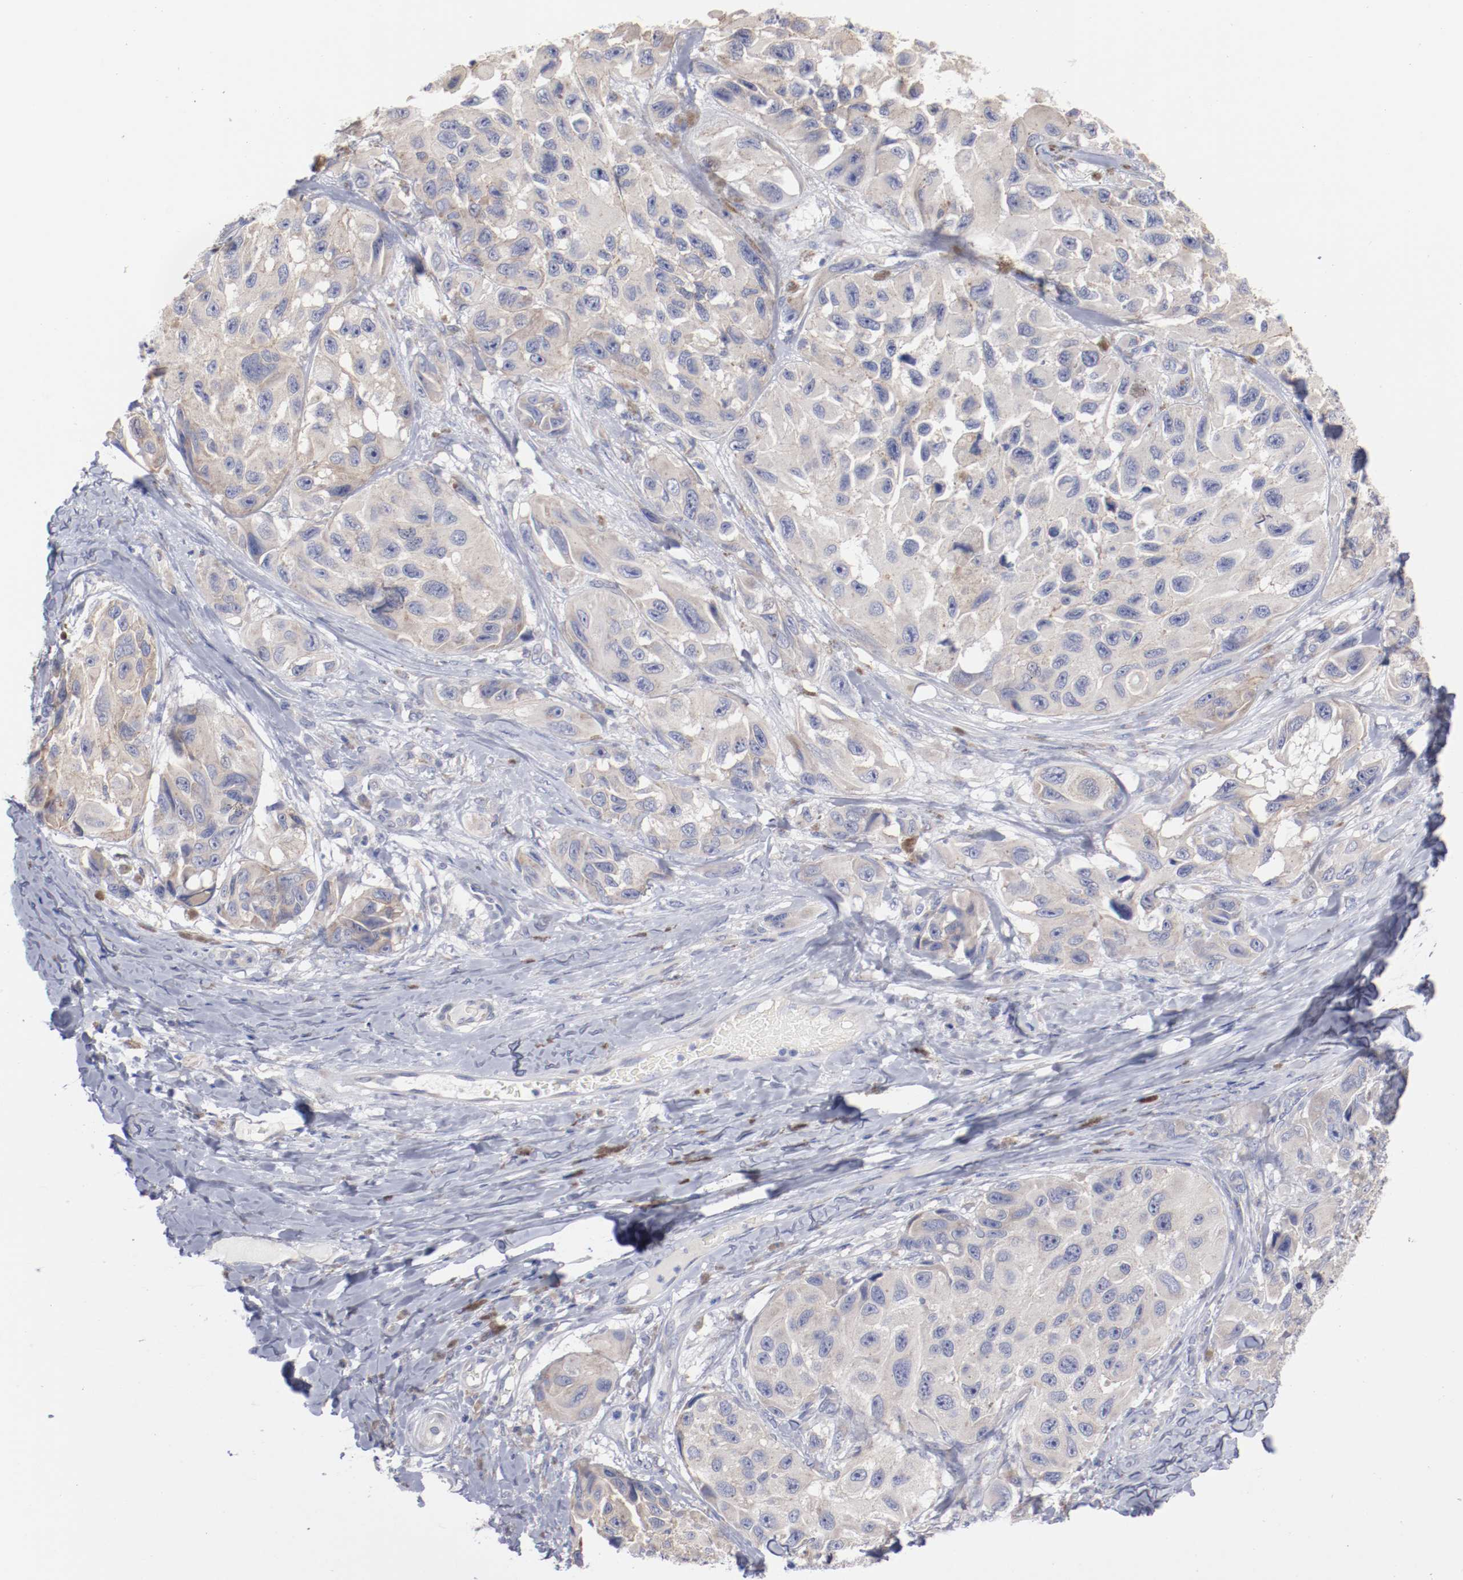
{"staining": {"intensity": "weak", "quantity": ">75%", "location": "cytoplasmic/membranous"}, "tissue": "melanoma", "cell_type": "Tumor cells", "image_type": "cancer", "snomed": [{"axis": "morphology", "description": "Malignant melanoma, NOS"}, {"axis": "topography", "description": "Skin"}], "caption": "Human melanoma stained with a protein marker demonstrates weak staining in tumor cells.", "gene": "CPE", "patient": {"sex": "female", "age": 73}}